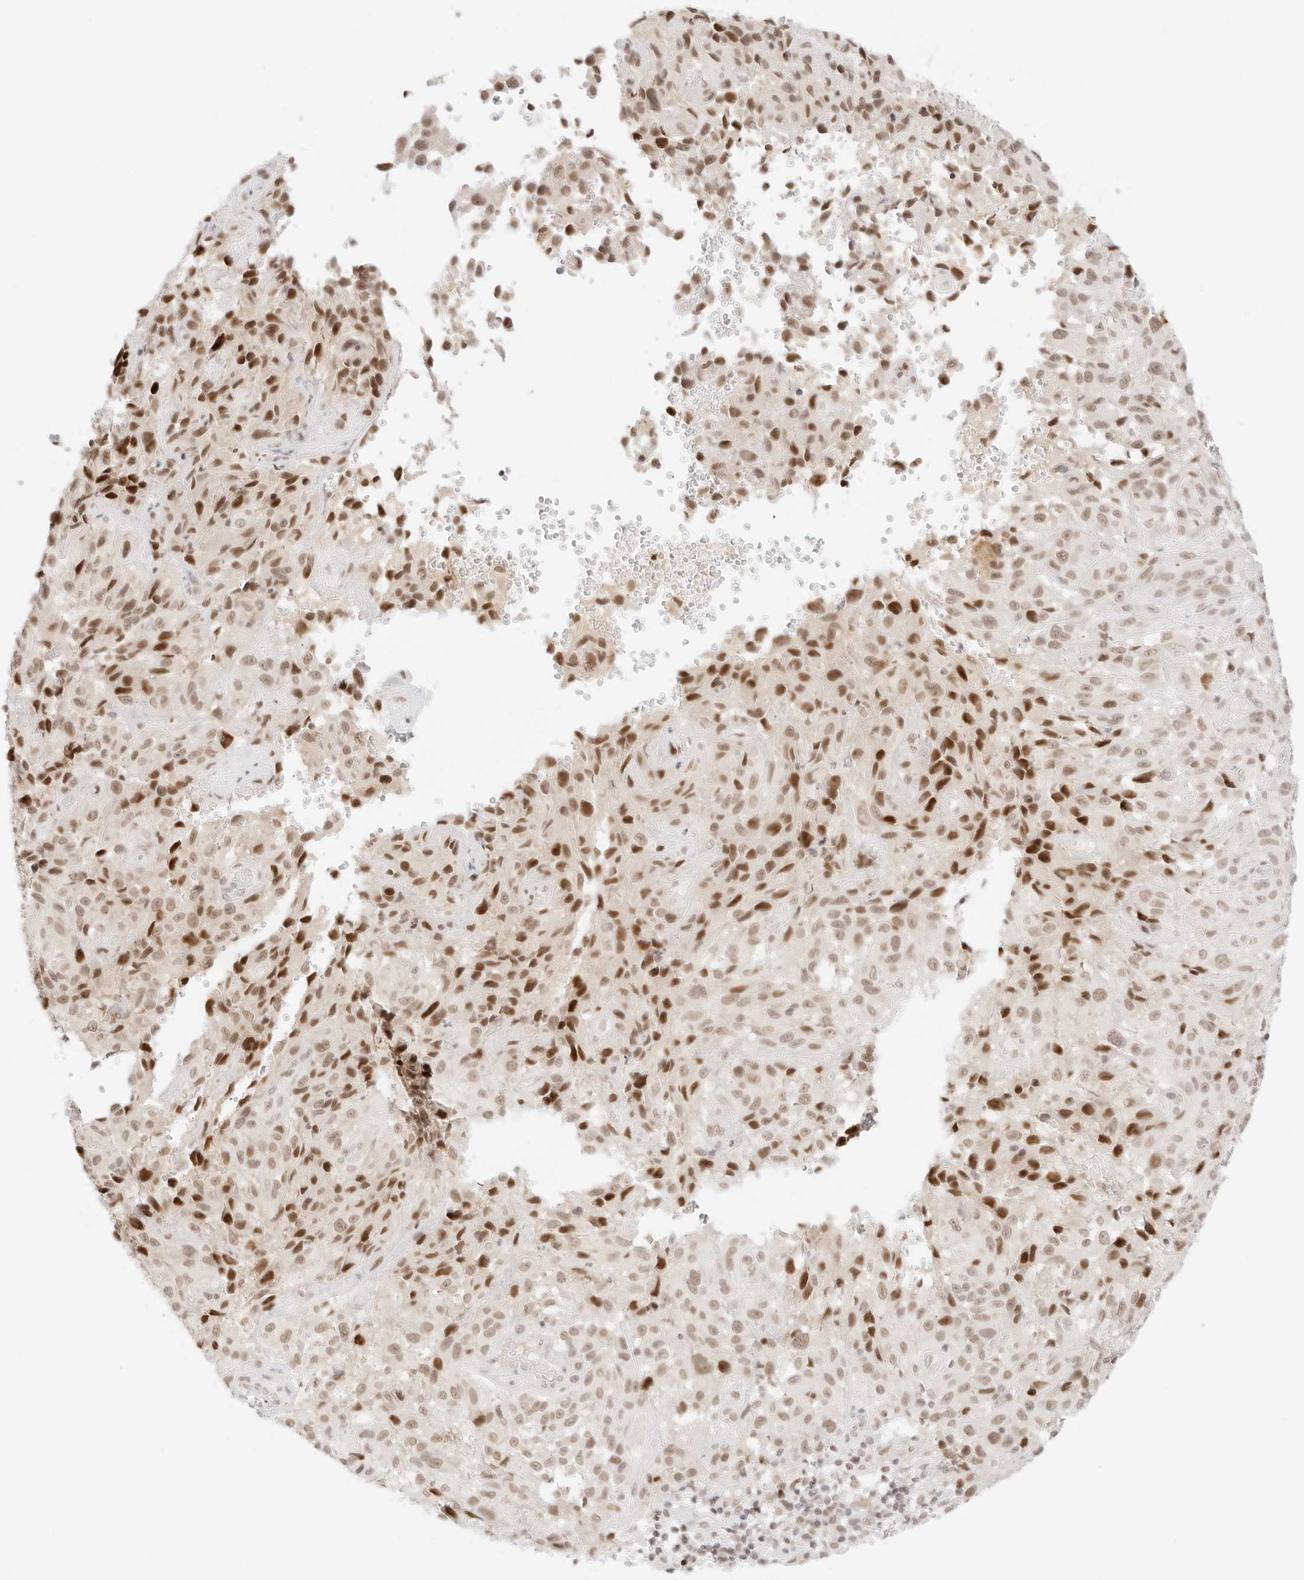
{"staining": {"intensity": "strong", "quantity": "25%-75%", "location": "nuclear"}, "tissue": "melanoma", "cell_type": "Tumor cells", "image_type": "cancer", "snomed": [{"axis": "morphology", "description": "Malignant melanoma, NOS"}, {"axis": "topography", "description": "Skin"}], "caption": "Immunohistochemical staining of malignant melanoma reveals strong nuclear protein expression in approximately 25%-75% of tumor cells.", "gene": "ITGA6", "patient": {"sex": "male", "age": 66}}